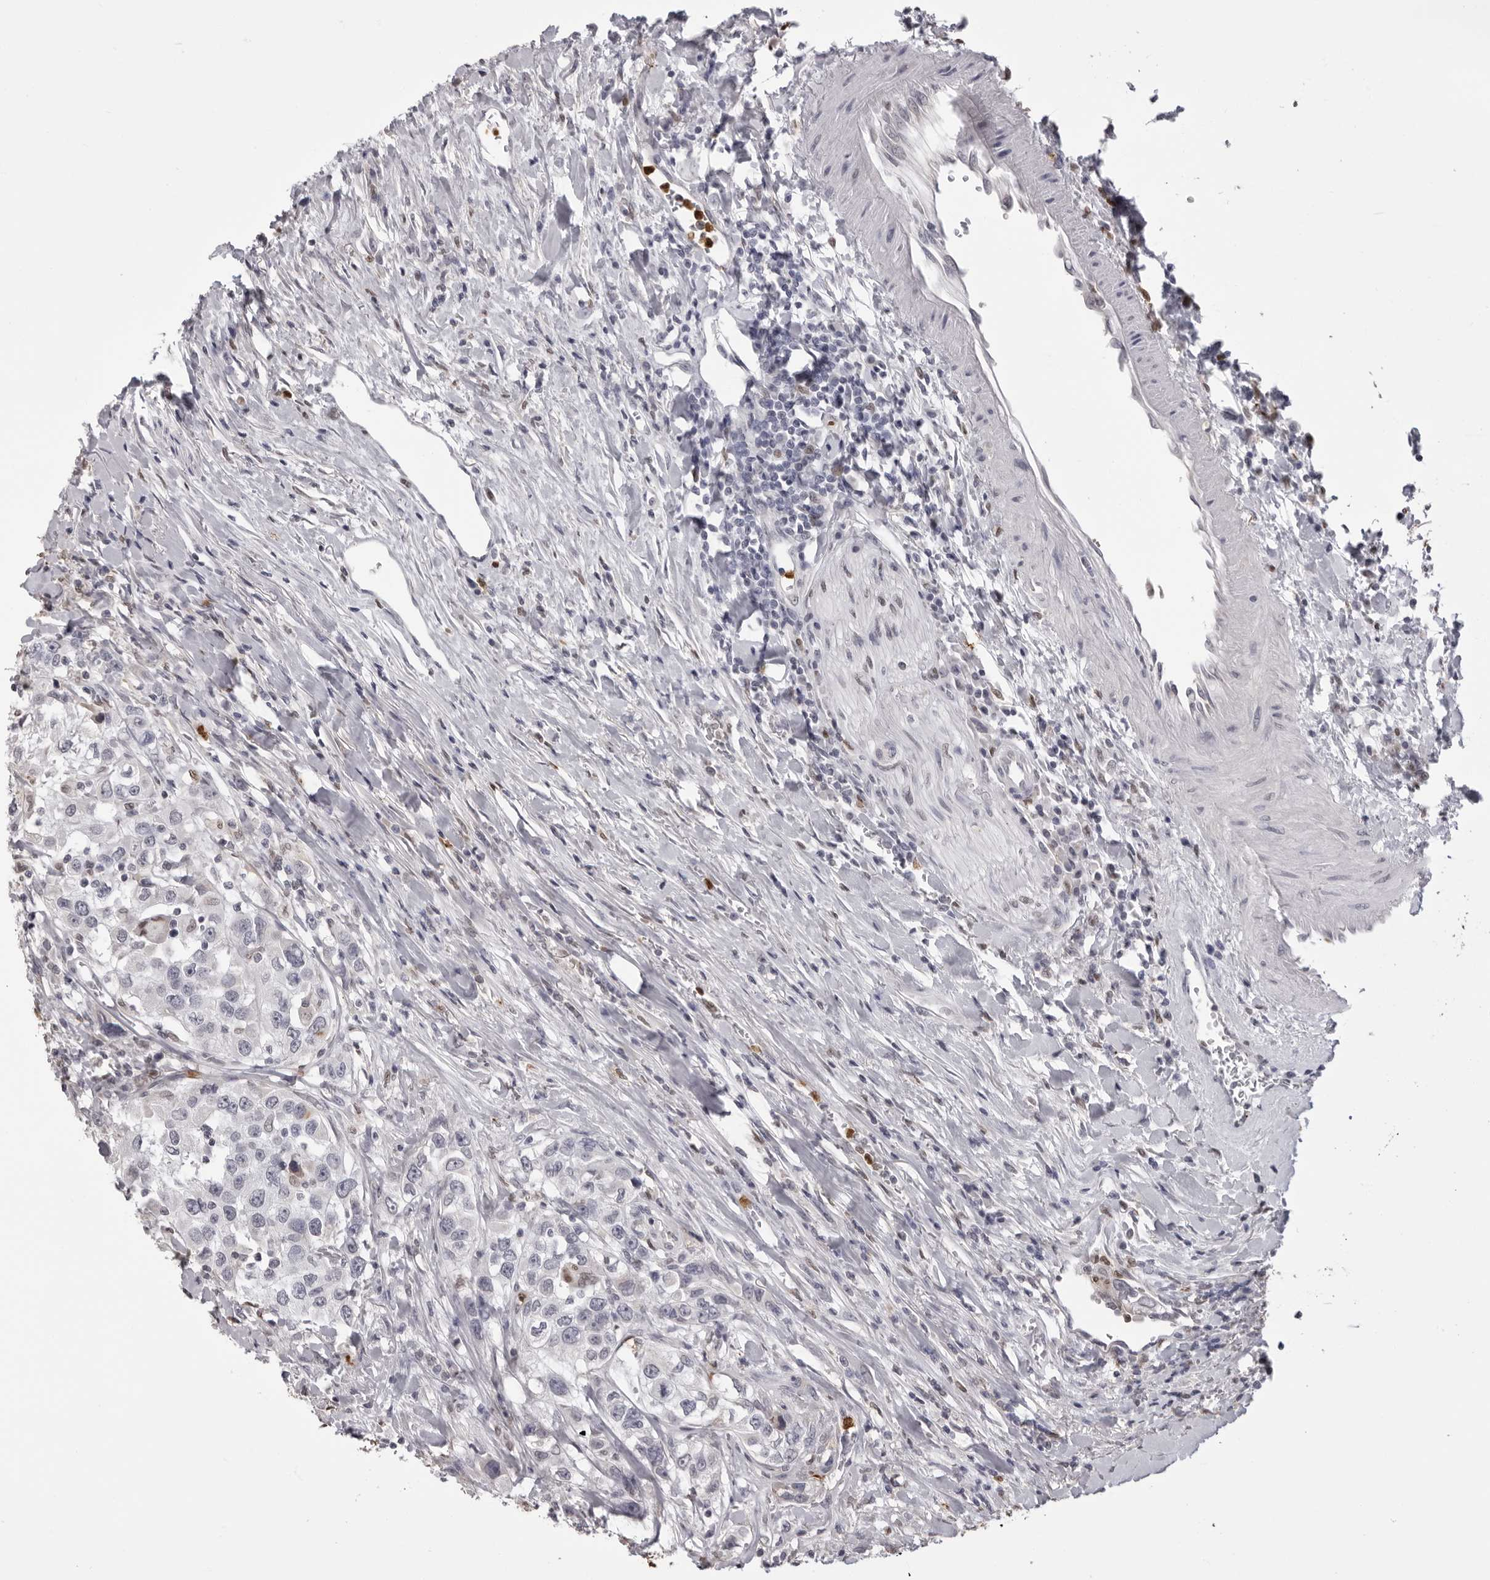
{"staining": {"intensity": "negative", "quantity": "none", "location": "none"}, "tissue": "urothelial cancer", "cell_type": "Tumor cells", "image_type": "cancer", "snomed": [{"axis": "morphology", "description": "Urothelial carcinoma, High grade"}, {"axis": "topography", "description": "Urinary bladder"}], "caption": "This is a micrograph of IHC staining of high-grade urothelial carcinoma, which shows no expression in tumor cells.", "gene": "IL31", "patient": {"sex": "female", "age": 80}}